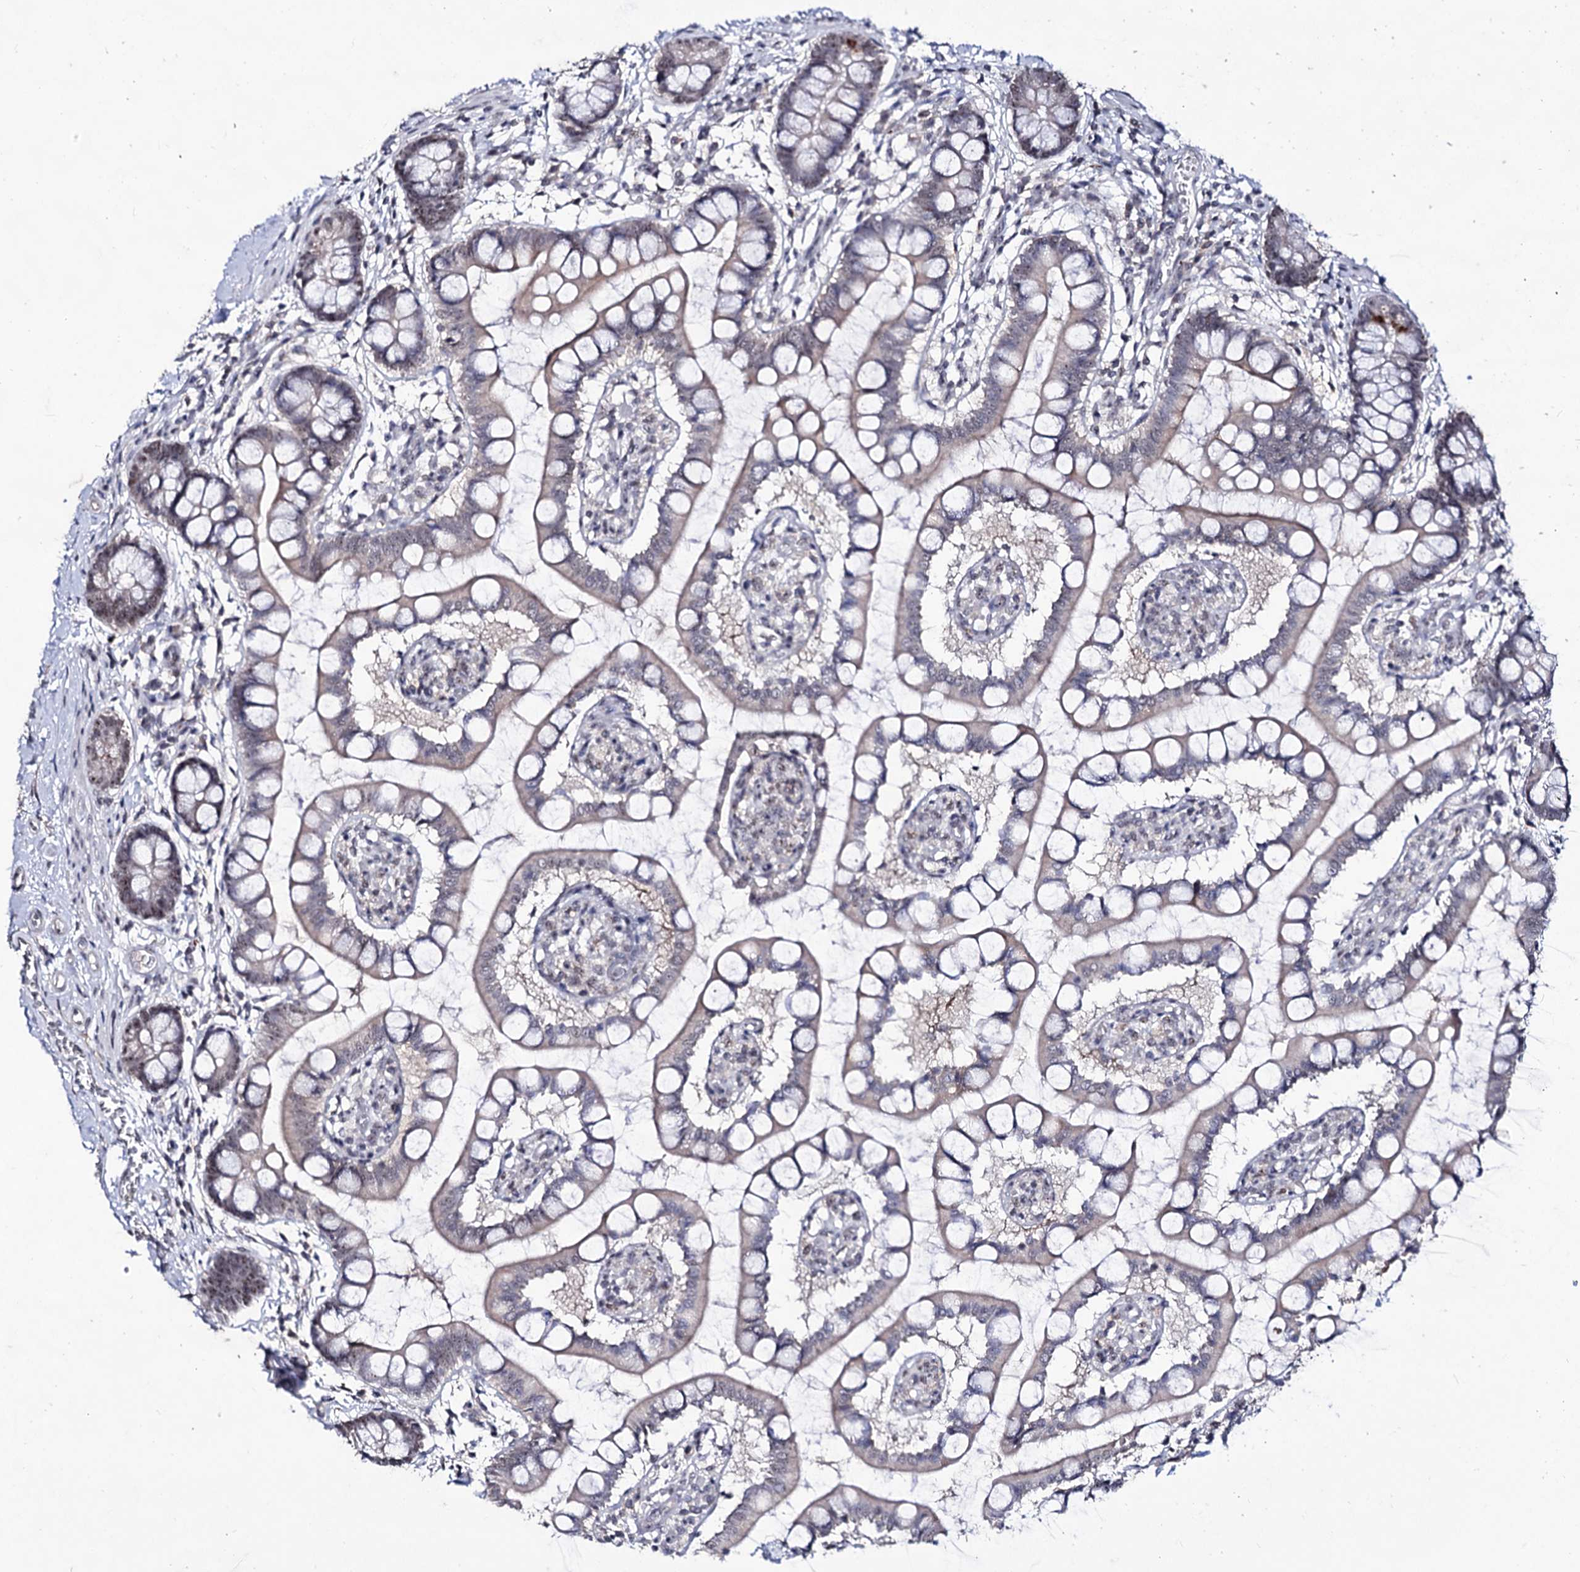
{"staining": {"intensity": "strong", "quantity": "25%-75%", "location": "nuclear"}, "tissue": "small intestine", "cell_type": "Glandular cells", "image_type": "normal", "snomed": [{"axis": "morphology", "description": "Normal tissue, NOS"}, {"axis": "topography", "description": "Small intestine"}], "caption": "Immunohistochemical staining of normal human small intestine displays high levels of strong nuclear staining in about 25%-75% of glandular cells.", "gene": "EXOSC10", "patient": {"sex": "male", "age": 52}}